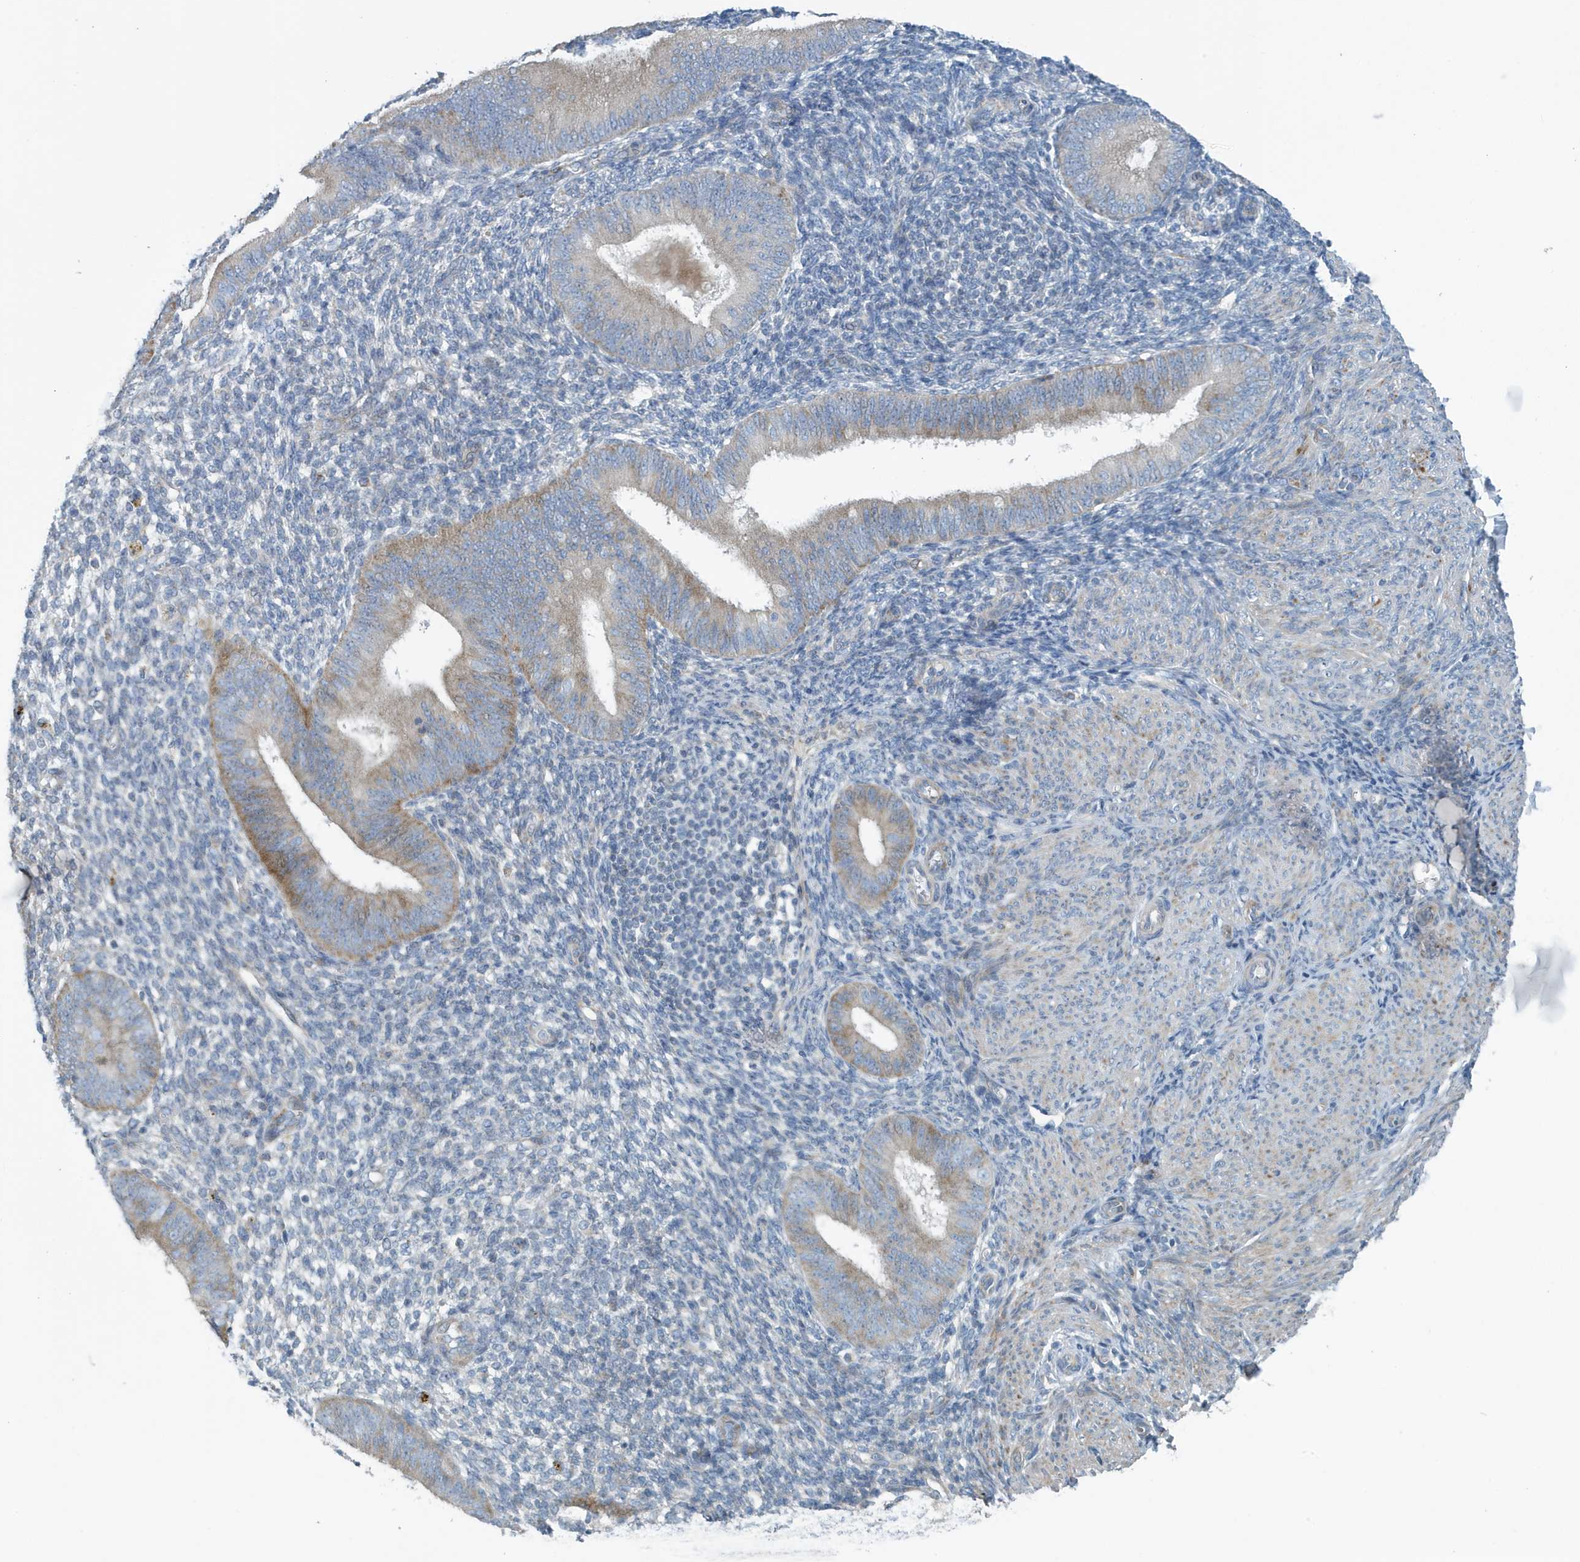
{"staining": {"intensity": "negative", "quantity": "none", "location": "none"}, "tissue": "endometrium", "cell_type": "Cells in endometrial stroma", "image_type": "normal", "snomed": [{"axis": "morphology", "description": "Normal tissue, NOS"}, {"axis": "topography", "description": "Uterus"}, {"axis": "topography", "description": "Endometrium"}], "caption": "A high-resolution micrograph shows IHC staining of normal endometrium, which displays no significant expression in cells in endometrial stroma.", "gene": "PPM1M", "patient": {"sex": "female", "age": 48}}